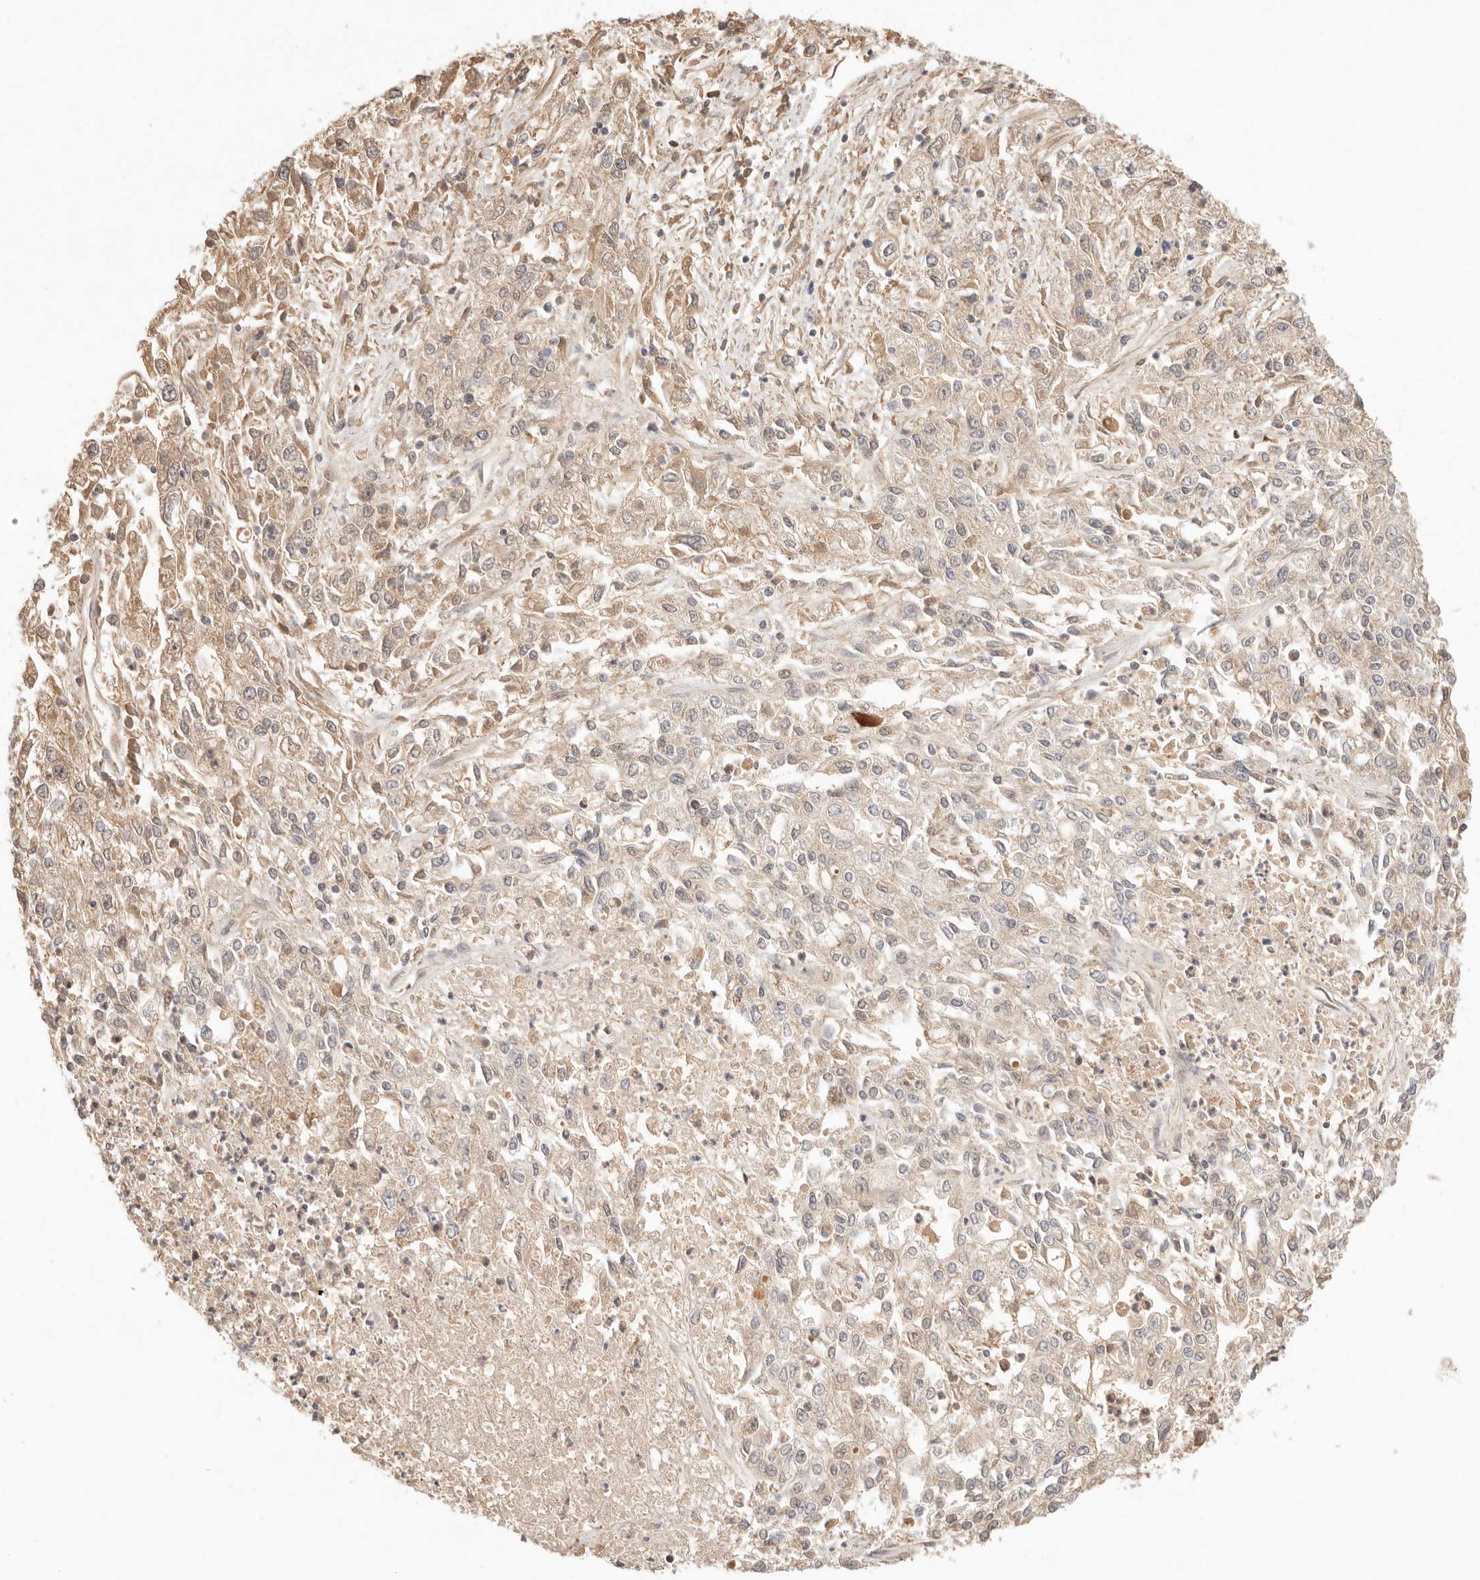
{"staining": {"intensity": "weak", "quantity": "<25%", "location": "cytoplasmic/membranous,nuclear"}, "tissue": "endometrial cancer", "cell_type": "Tumor cells", "image_type": "cancer", "snomed": [{"axis": "morphology", "description": "Adenocarcinoma, NOS"}, {"axis": "topography", "description": "Endometrium"}], "caption": "IHC of endometrial adenocarcinoma demonstrates no positivity in tumor cells. (DAB (3,3'-diaminobenzidine) immunohistochemistry visualized using brightfield microscopy, high magnification).", "gene": "PHLDA3", "patient": {"sex": "female", "age": 49}}